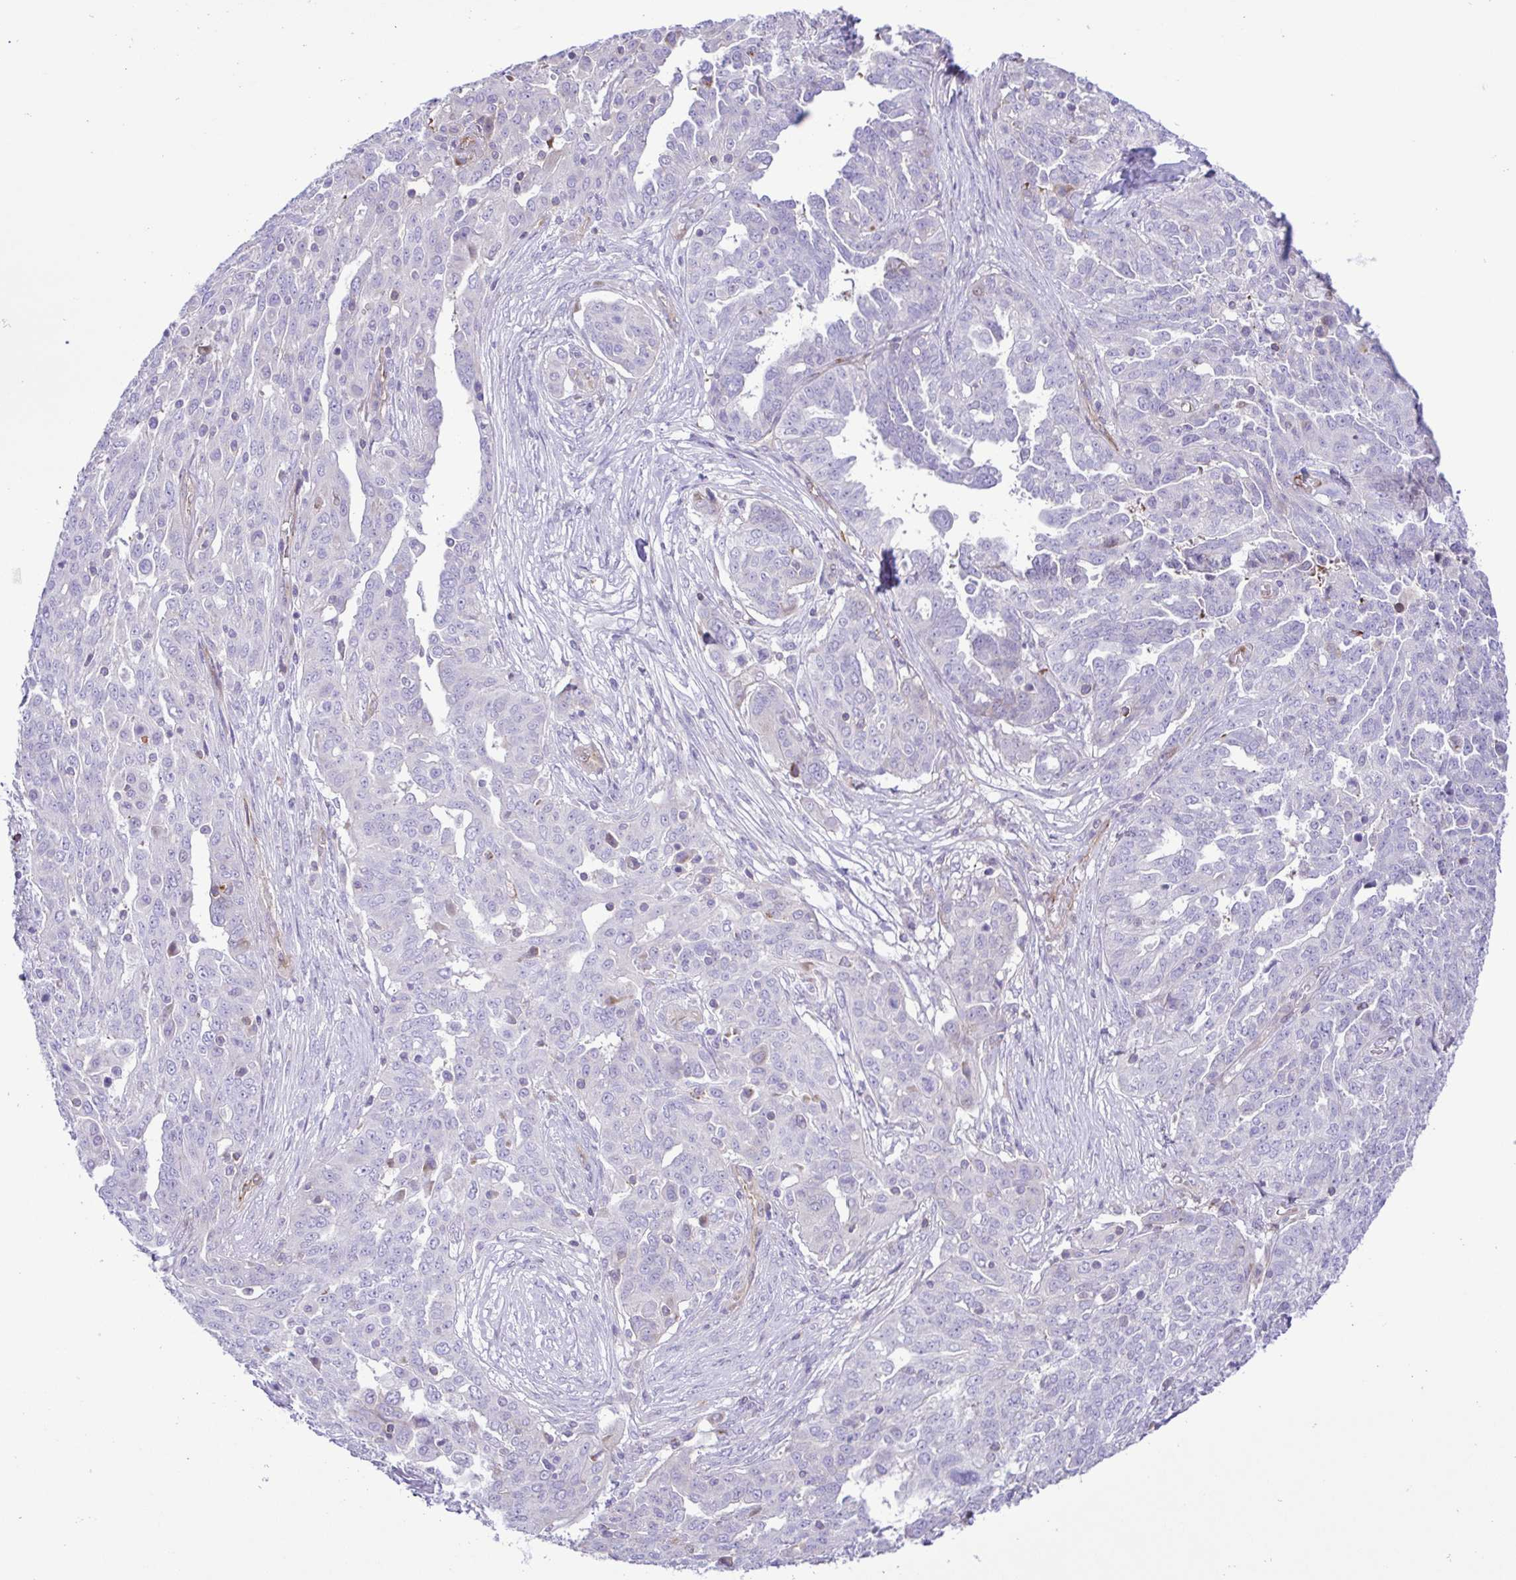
{"staining": {"intensity": "negative", "quantity": "none", "location": "none"}, "tissue": "ovarian cancer", "cell_type": "Tumor cells", "image_type": "cancer", "snomed": [{"axis": "morphology", "description": "Cystadenocarcinoma, serous, NOS"}, {"axis": "topography", "description": "Ovary"}], "caption": "Ovarian cancer (serous cystadenocarcinoma) was stained to show a protein in brown. There is no significant staining in tumor cells.", "gene": "FLT1", "patient": {"sex": "female", "age": 67}}